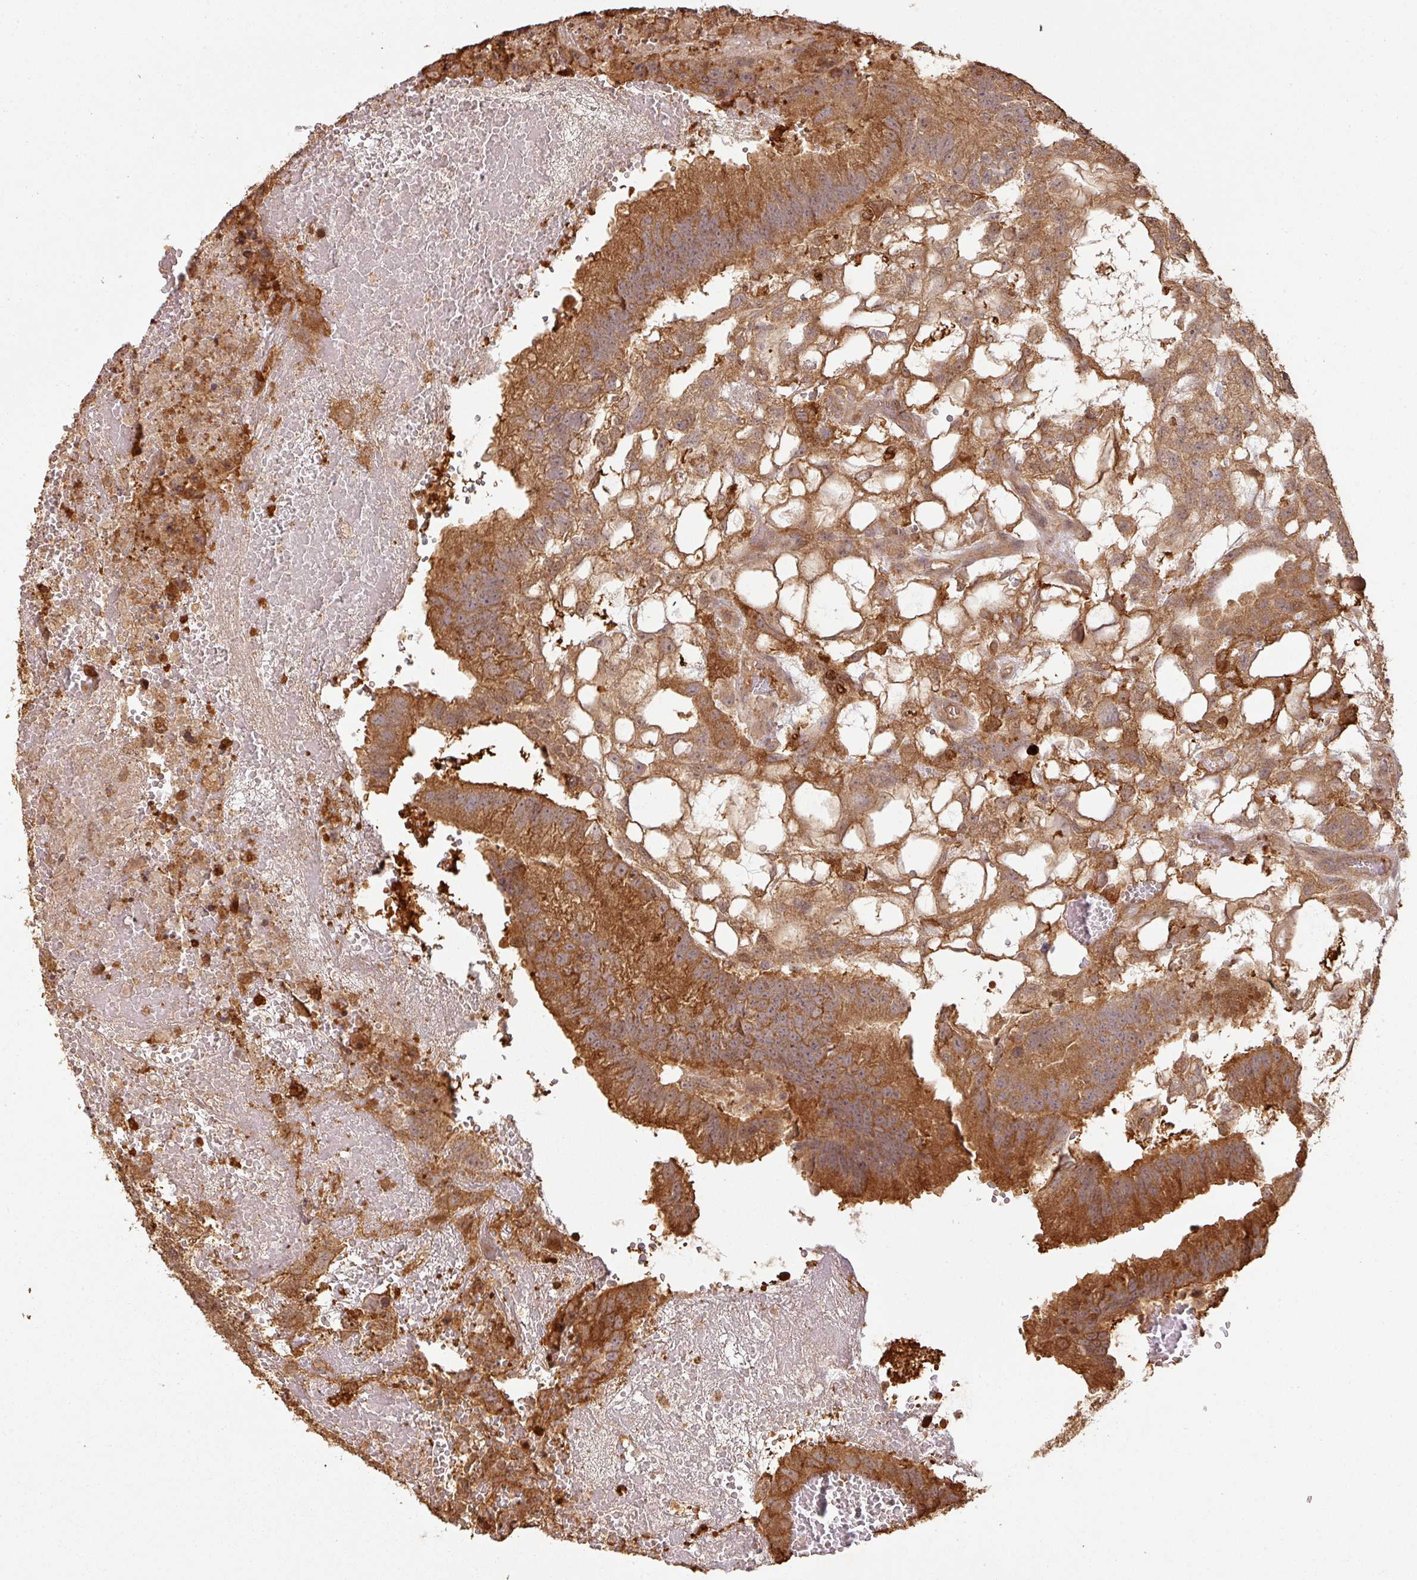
{"staining": {"intensity": "strong", "quantity": ">75%", "location": "cytoplasmic/membranous"}, "tissue": "testis cancer", "cell_type": "Tumor cells", "image_type": "cancer", "snomed": [{"axis": "morphology", "description": "Normal tissue, NOS"}, {"axis": "morphology", "description": "Carcinoma, Embryonal, NOS"}, {"axis": "topography", "description": "Testis"}], "caption": "About >75% of tumor cells in testis embryonal carcinoma display strong cytoplasmic/membranous protein expression as visualized by brown immunohistochemical staining.", "gene": "ZNF322", "patient": {"sex": "male", "age": 32}}